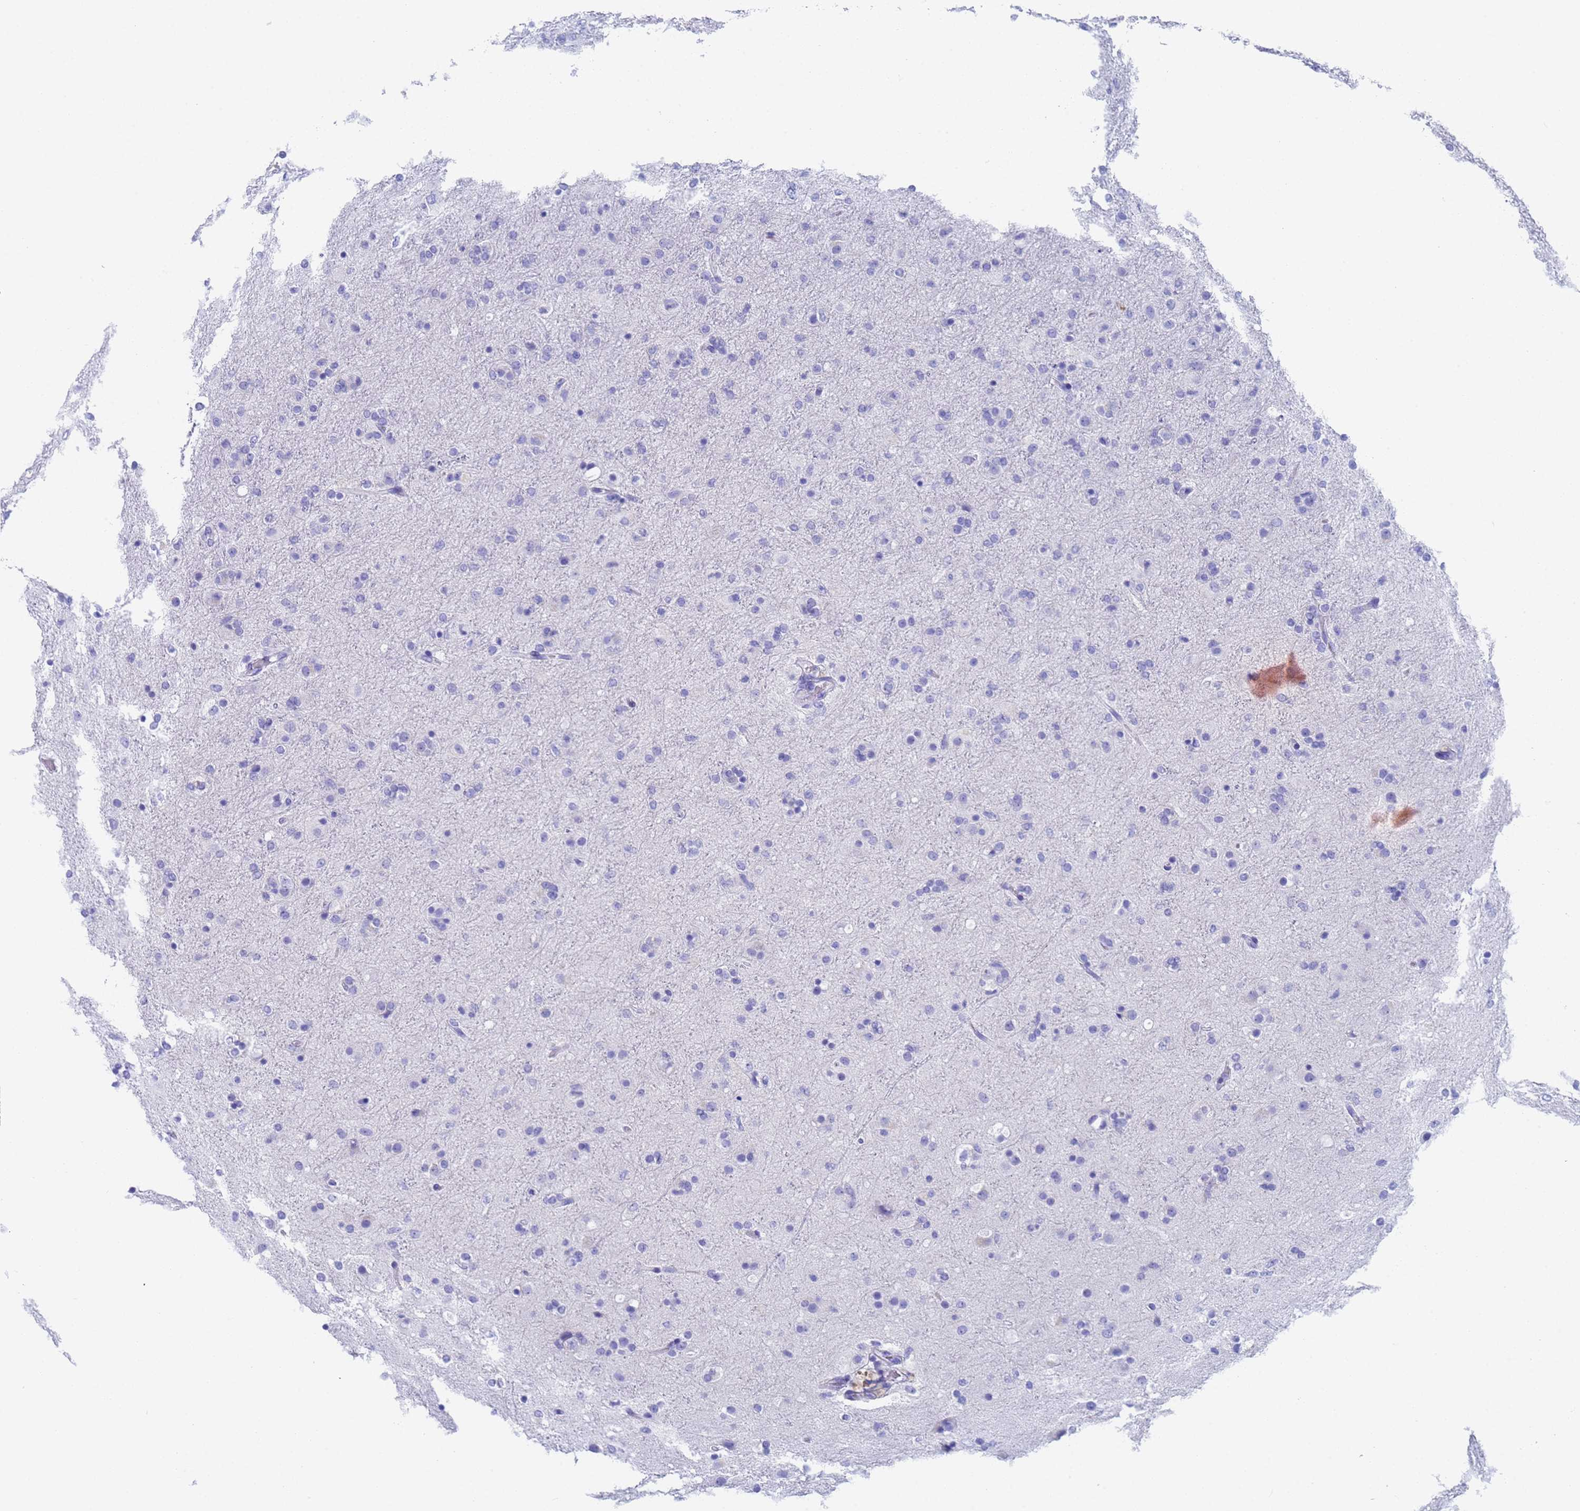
{"staining": {"intensity": "negative", "quantity": "none", "location": "none"}, "tissue": "glioma", "cell_type": "Tumor cells", "image_type": "cancer", "snomed": [{"axis": "morphology", "description": "Glioma, malignant, Low grade"}, {"axis": "topography", "description": "Brain"}], "caption": "Immunohistochemical staining of malignant glioma (low-grade) displays no significant expression in tumor cells. (DAB IHC visualized using brightfield microscopy, high magnification).", "gene": "STATH", "patient": {"sex": "male", "age": 65}}